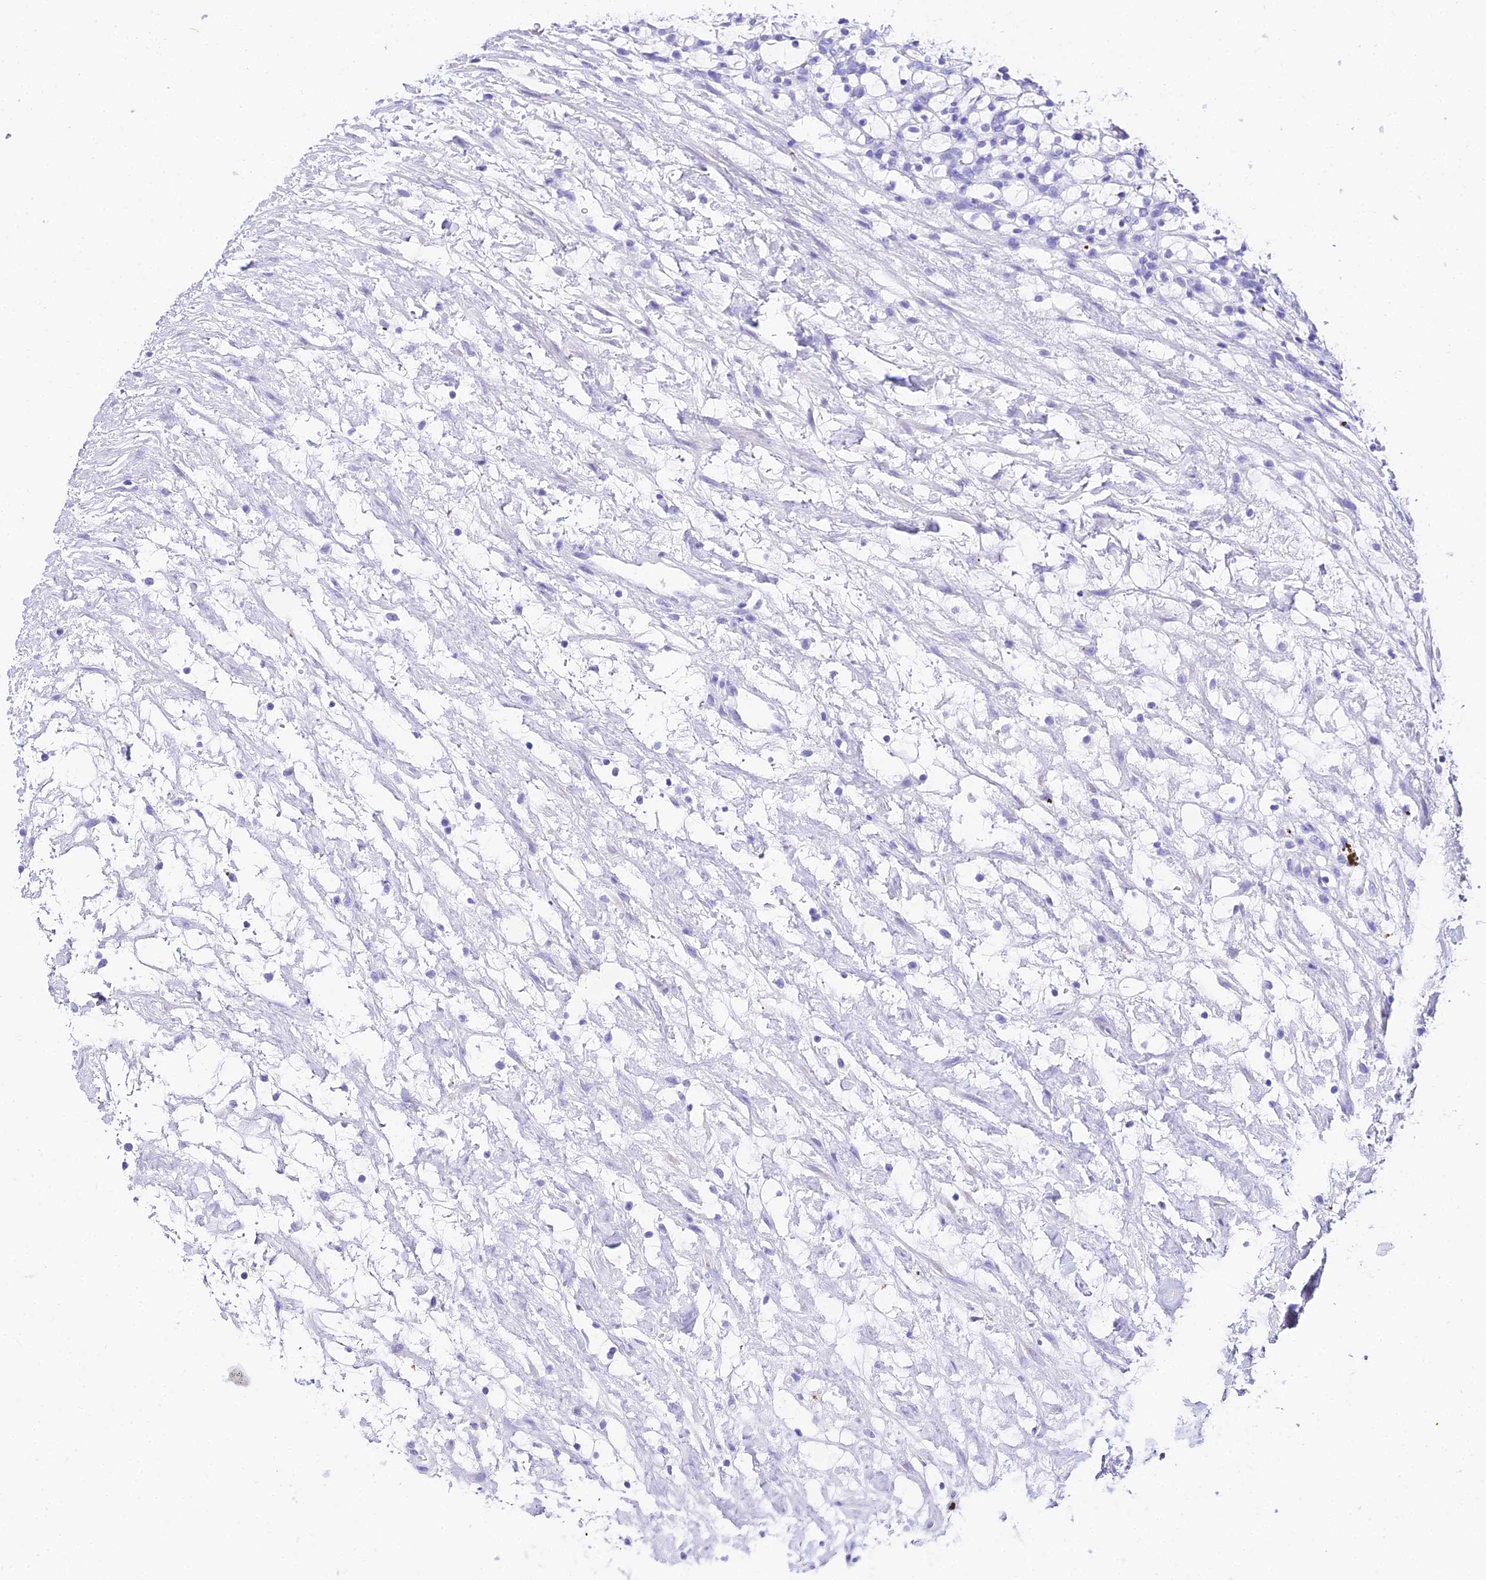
{"staining": {"intensity": "negative", "quantity": "none", "location": "none"}, "tissue": "renal cancer", "cell_type": "Tumor cells", "image_type": "cancer", "snomed": [{"axis": "morphology", "description": "Adenocarcinoma, NOS"}, {"axis": "topography", "description": "Kidney"}], "caption": "Immunohistochemical staining of human adenocarcinoma (renal) reveals no significant positivity in tumor cells.", "gene": "TRMT44", "patient": {"sex": "female", "age": 69}}